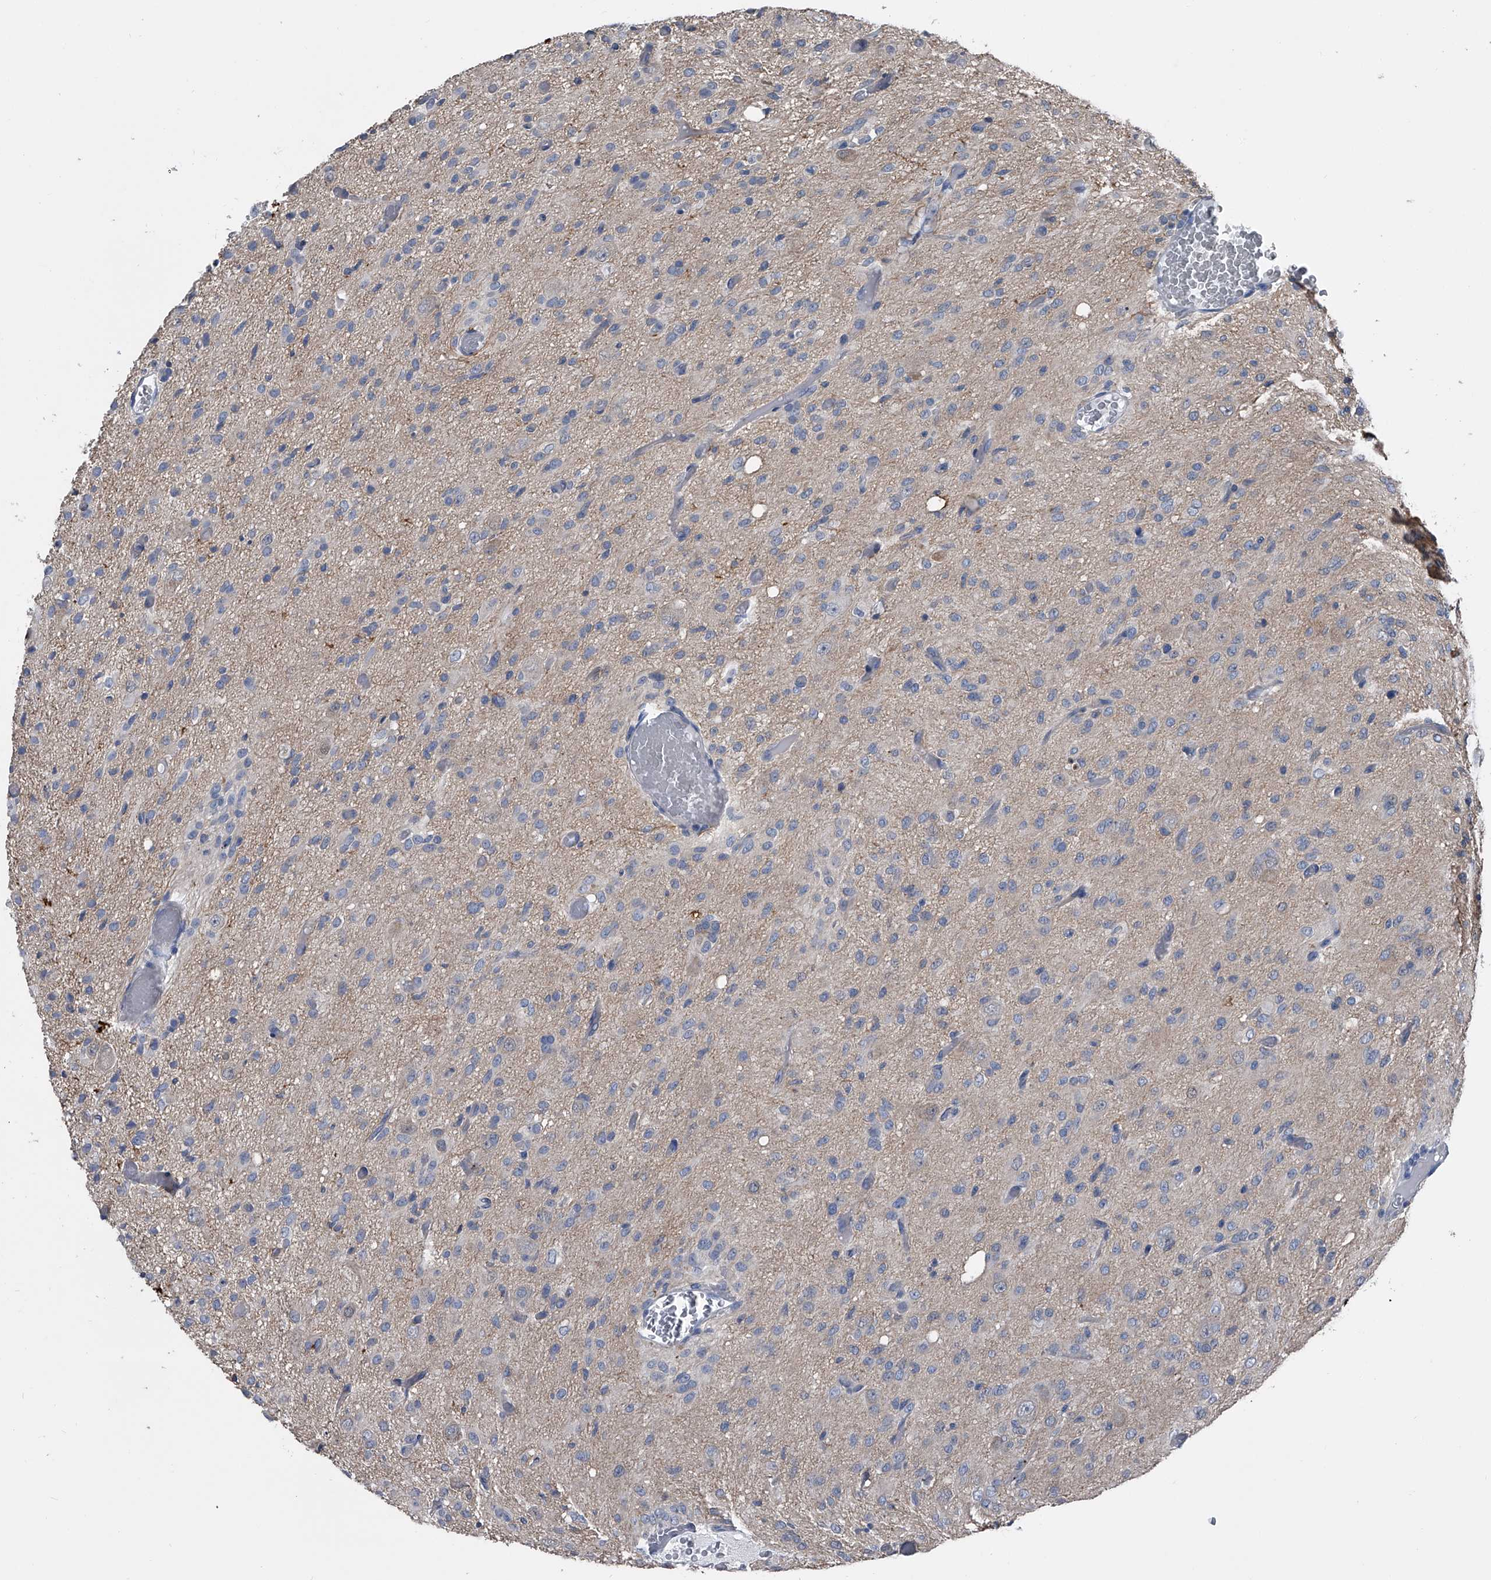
{"staining": {"intensity": "negative", "quantity": "none", "location": "none"}, "tissue": "glioma", "cell_type": "Tumor cells", "image_type": "cancer", "snomed": [{"axis": "morphology", "description": "Glioma, malignant, High grade"}, {"axis": "topography", "description": "Brain"}], "caption": "Glioma stained for a protein using IHC displays no expression tumor cells.", "gene": "KIF13A", "patient": {"sex": "female", "age": 59}}